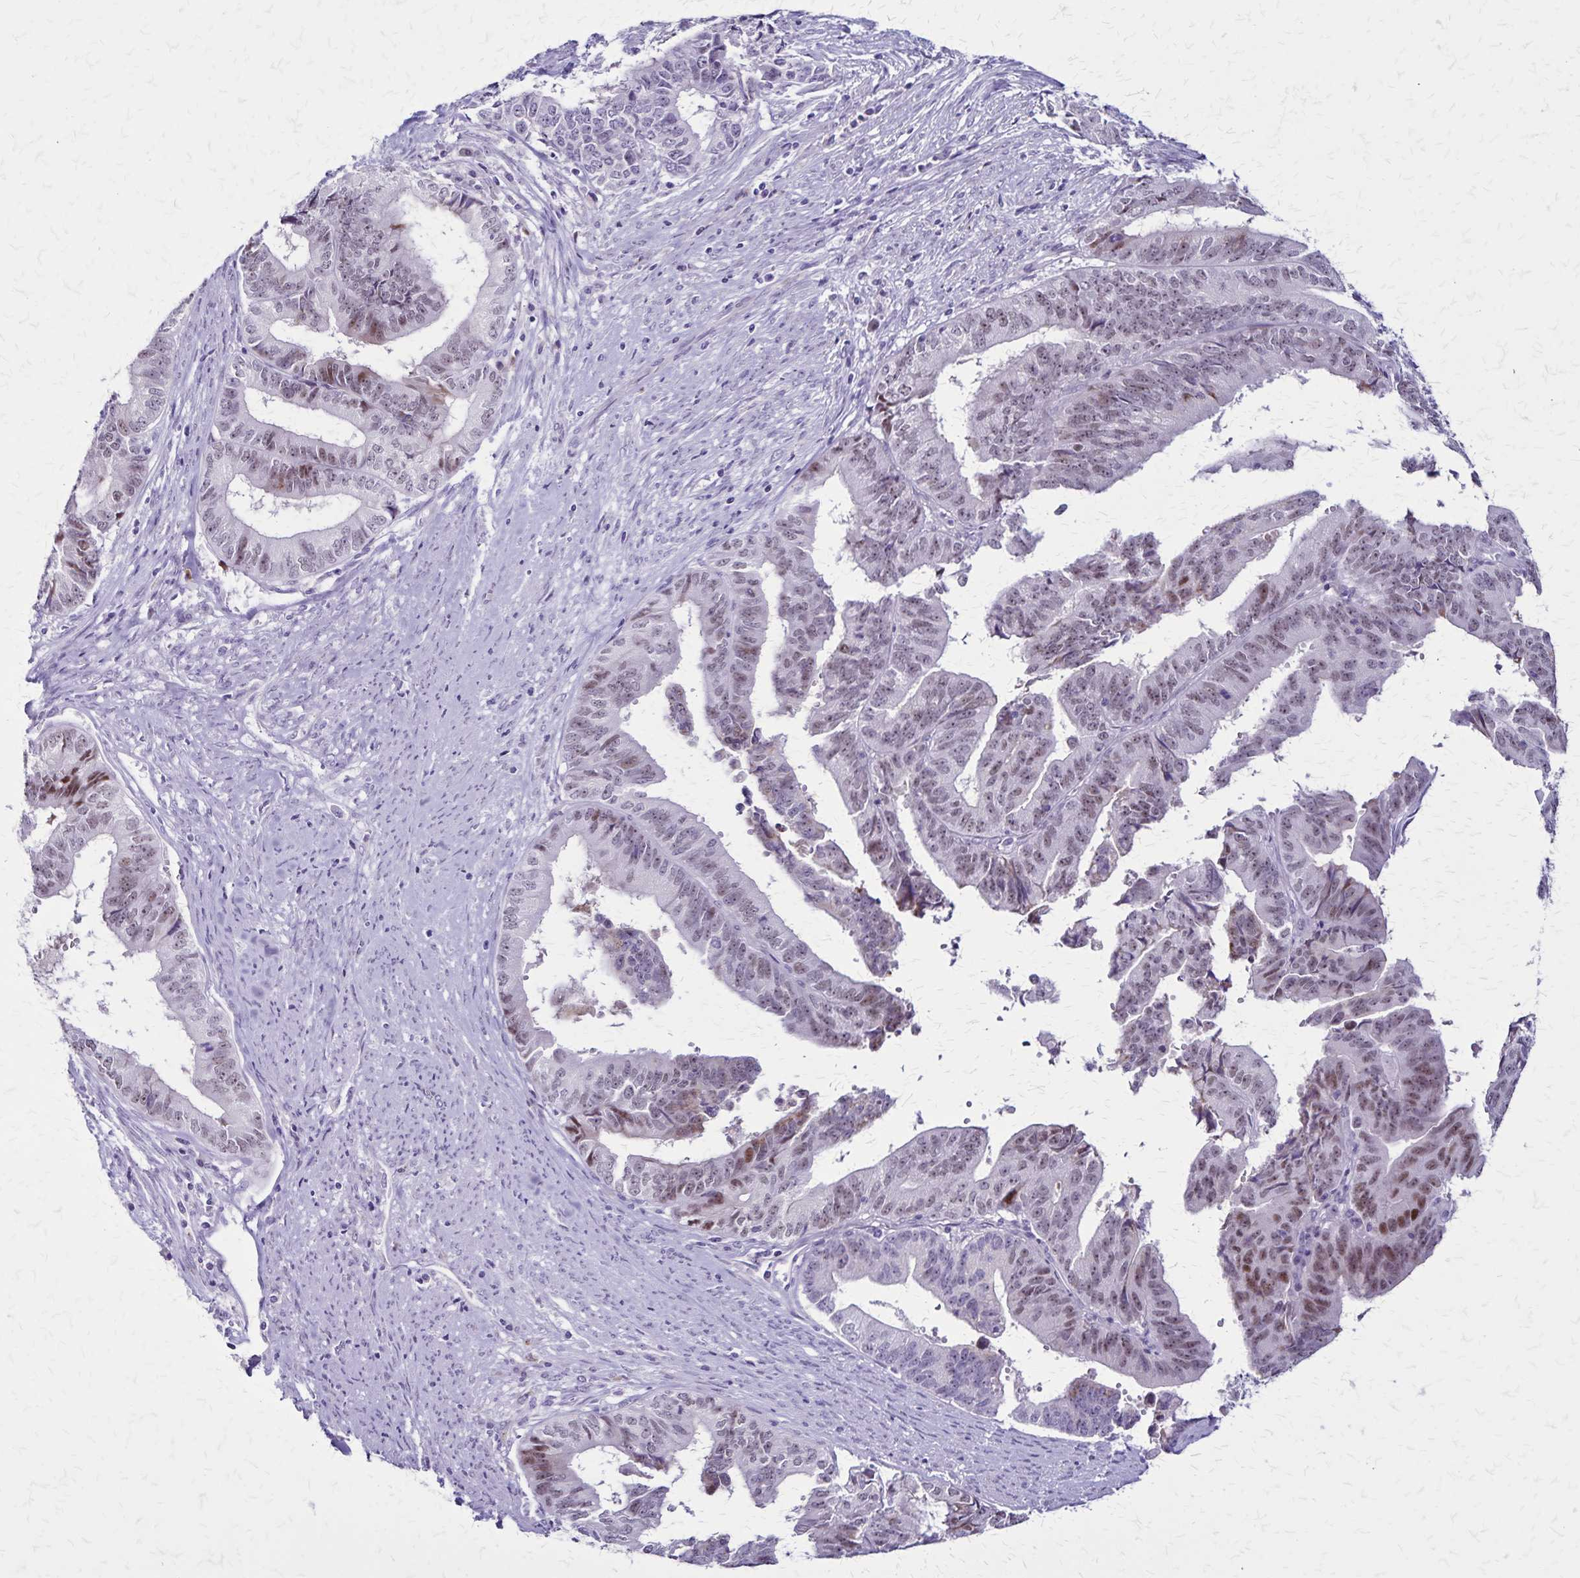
{"staining": {"intensity": "weak", "quantity": "25%-75%", "location": "nuclear"}, "tissue": "endometrial cancer", "cell_type": "Tumor cells", "image_type": "cancer", "snomed": [{"axis": "morphology", "description": "Adenocarcinoma, NOS"}, {"axis": "topography", "description": "Endometrium"}], "caption": "Brown immunohistochemical staining in human endometrial adenocarcinoma shows weak nuclear positivity in approximately 25%-75% of tumor cells.", "gene": "OR51B5", "patient": {"sex": "female", "age": 65}}